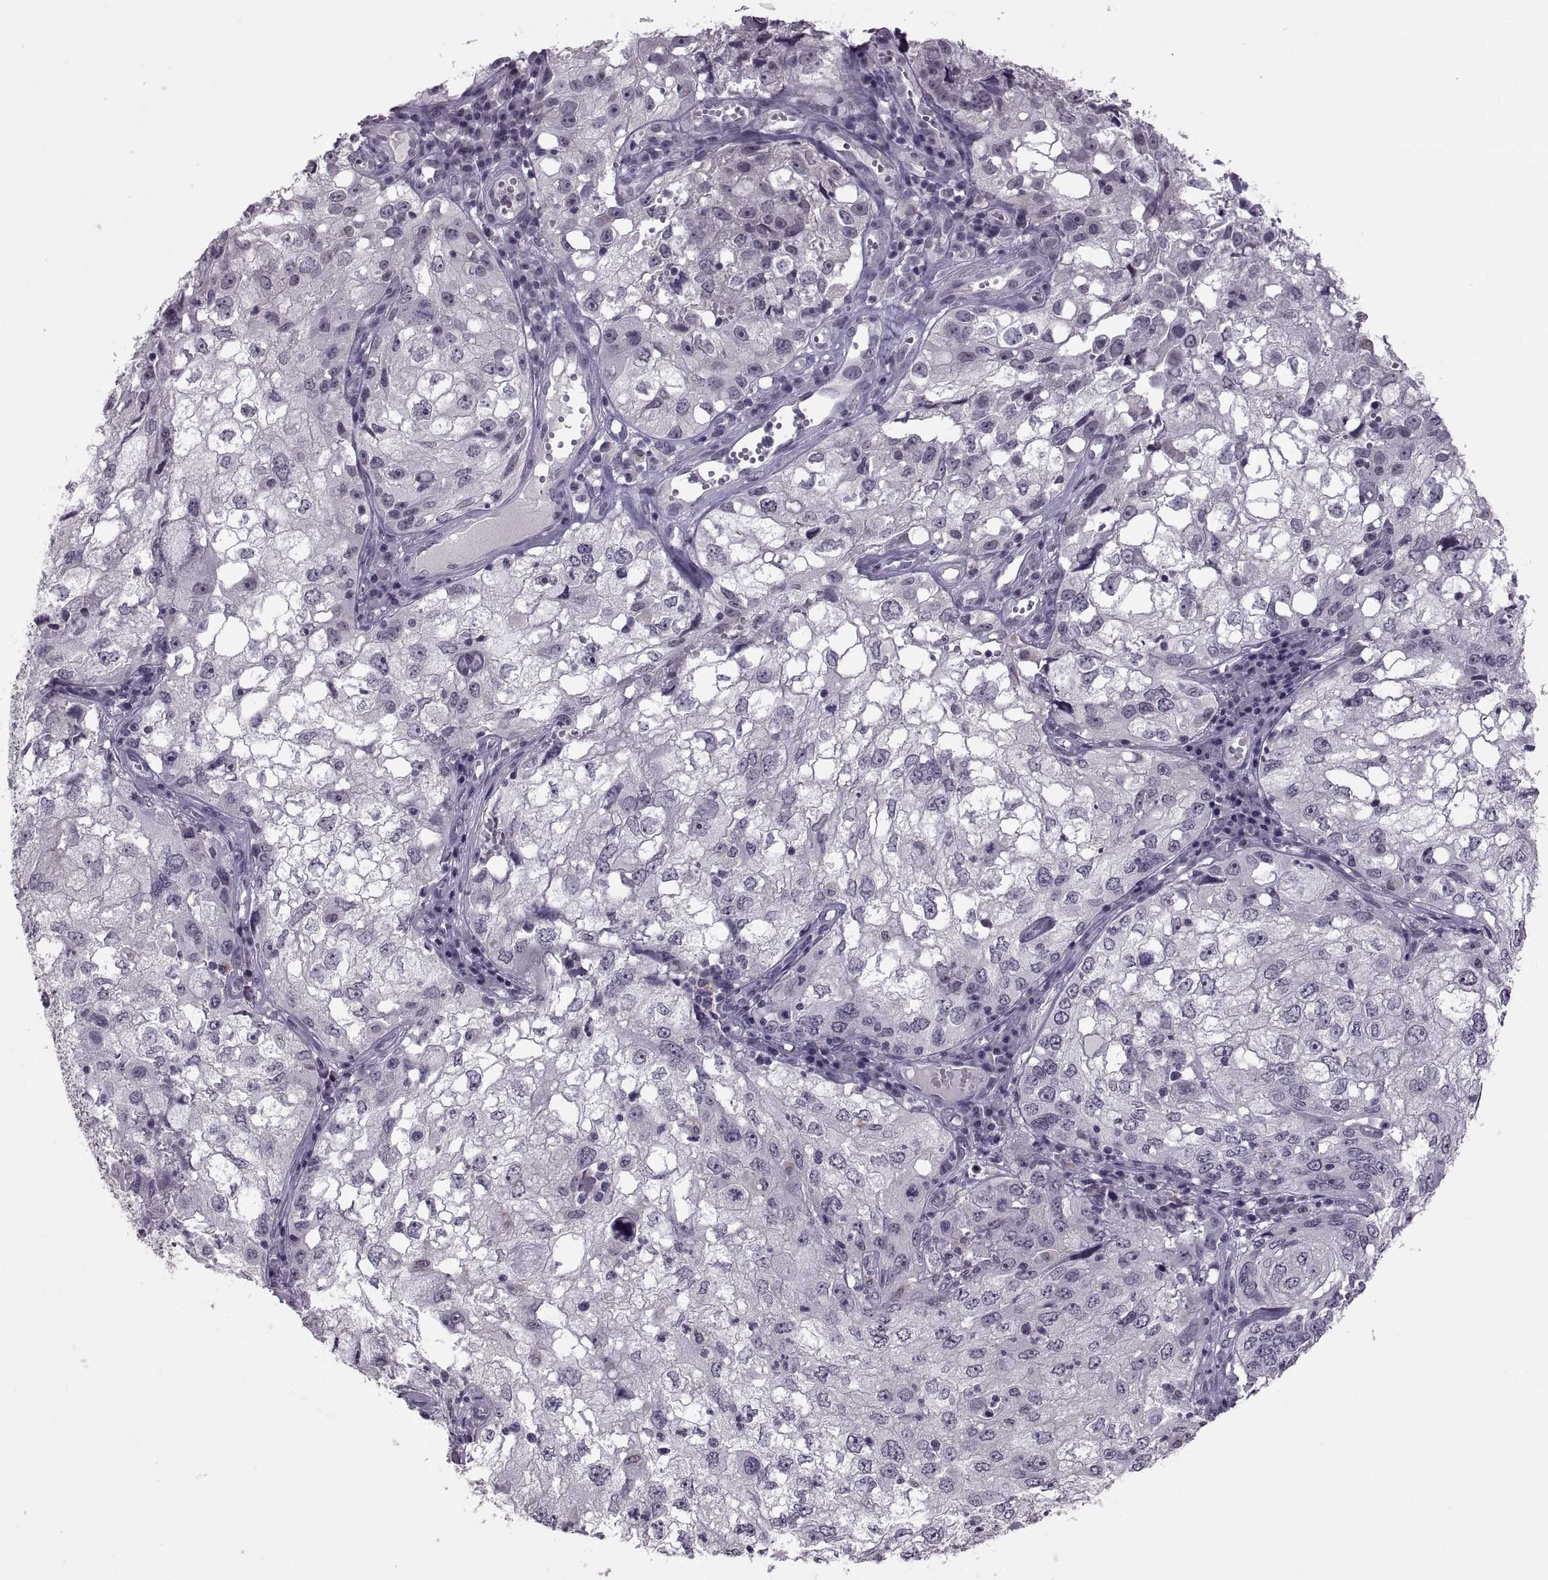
{"staining": {"intensity": "negative", "quantity": "none", "location": "none"}, "tissue": "cervical cancer", "cell_type": "Tumor cells", "image_type": "cancer", "snomed": [{"axis": "morphology", "description": "Squamous cell carcinoma, NOS"}, {"axis": "topography", "description": "Cervix"}], "caption": "IHC image of neoplastic tissue: human squamous cell carcinoma (cervical) stained with DAB shows no significant protein staining in tumor cells. (DAB immunohistochemistry, high magnification).", "gene": "OTP", "patient": {"sex": "female", "age": 36}}